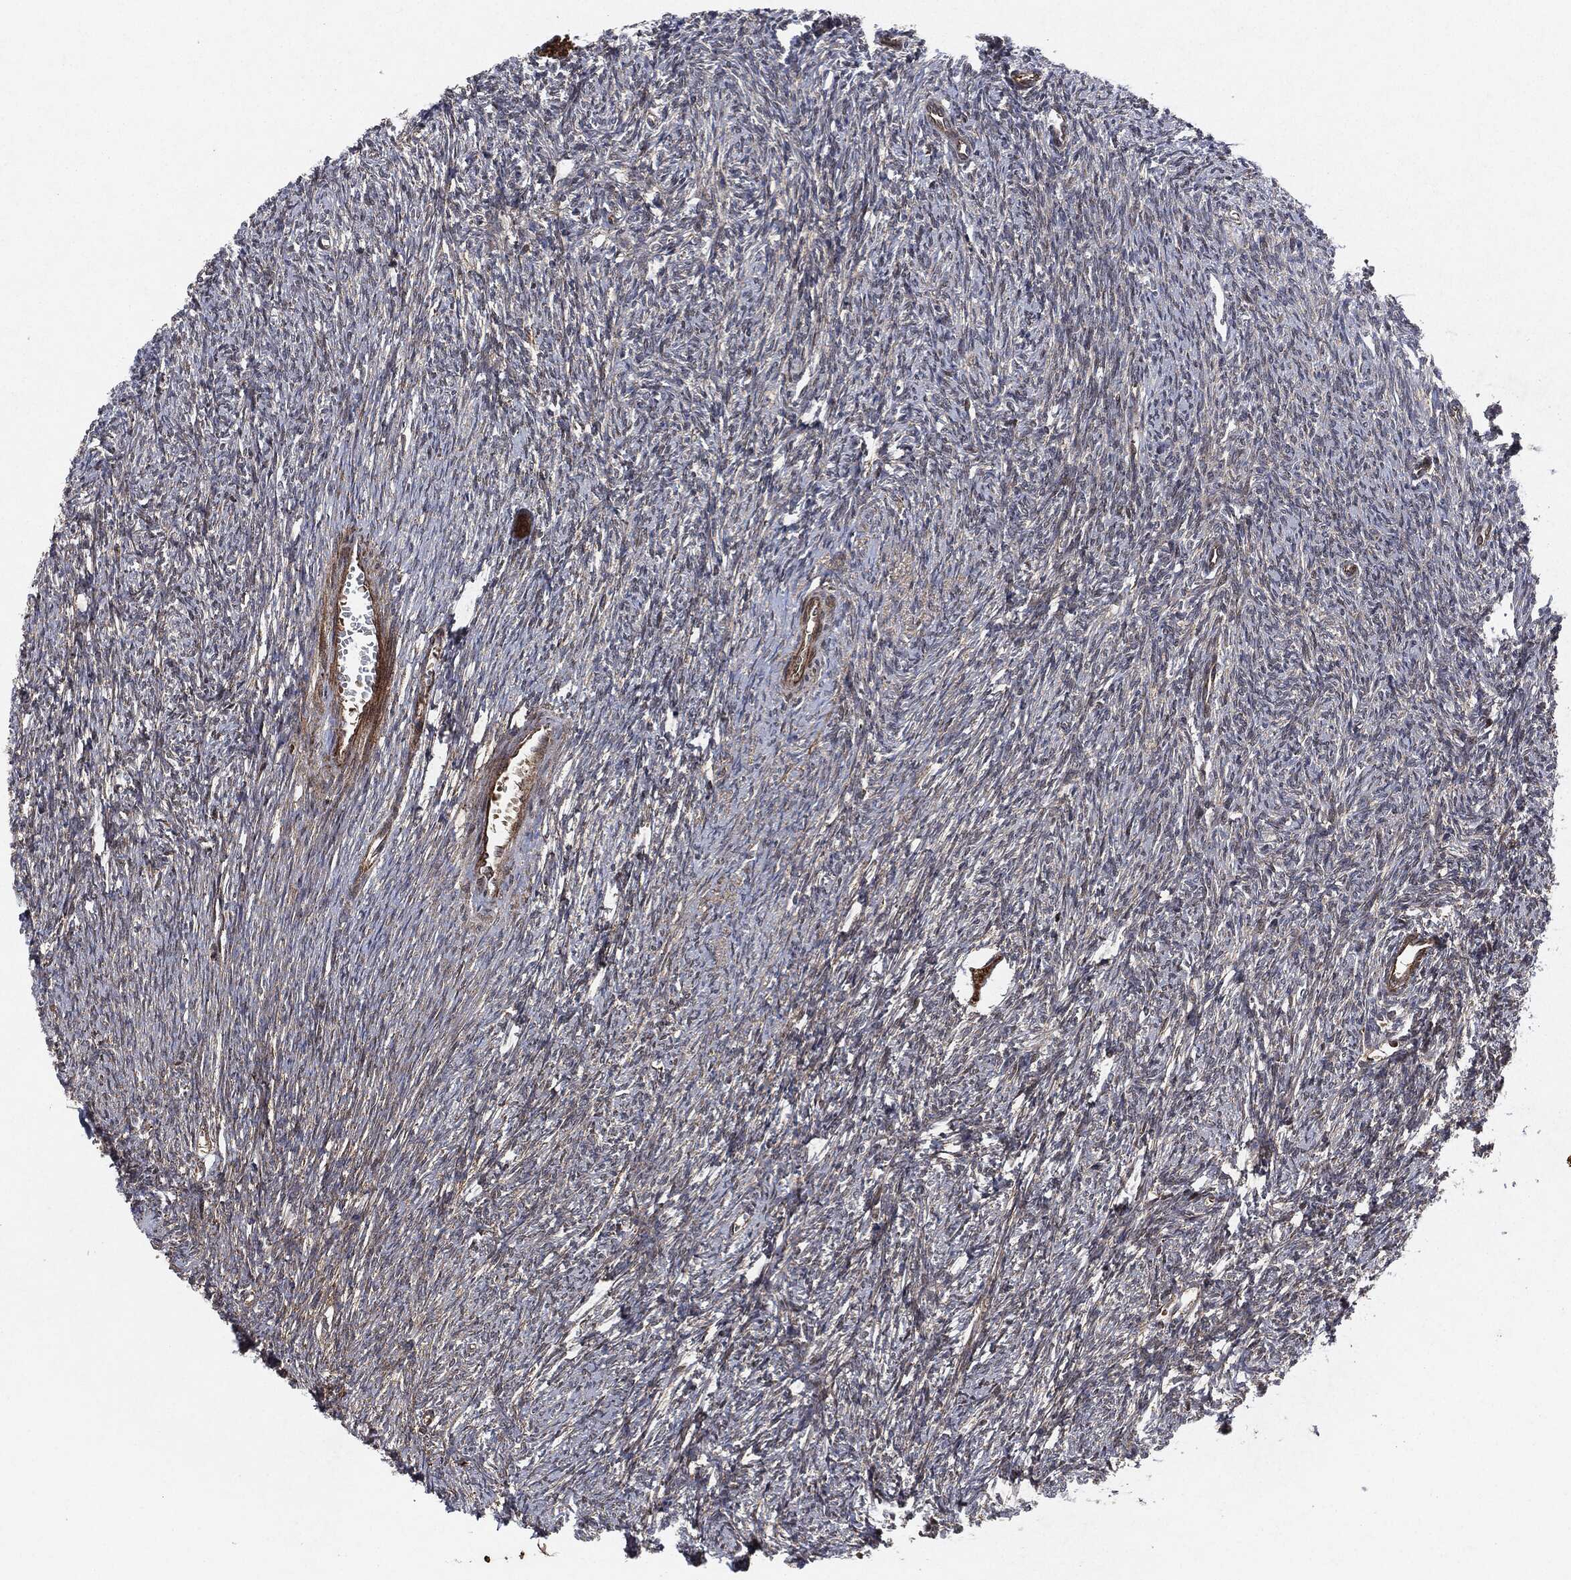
{"staining": {"intensity": "strong", "quantity": ">75%", "location": "cytoplasmic/membranous"}, "tissue": "ovary", "cell_type": "Follicle cells", "image_type": "normal", "snomed": [{"axis": "morphology", "description": "Normal tissue, NOS"}, {"axis": "topography", "description": "Fallopian tube"}, {"axis": "topography", "description": "Ovary"}], "caption": "Human ovary stained with a brown dye exhibits strong cytoplasmic/membranous positive positivity in about >75% of follicle cells.", "gene": "RAF1", "patient": {"sex": "female", "age": 33}}